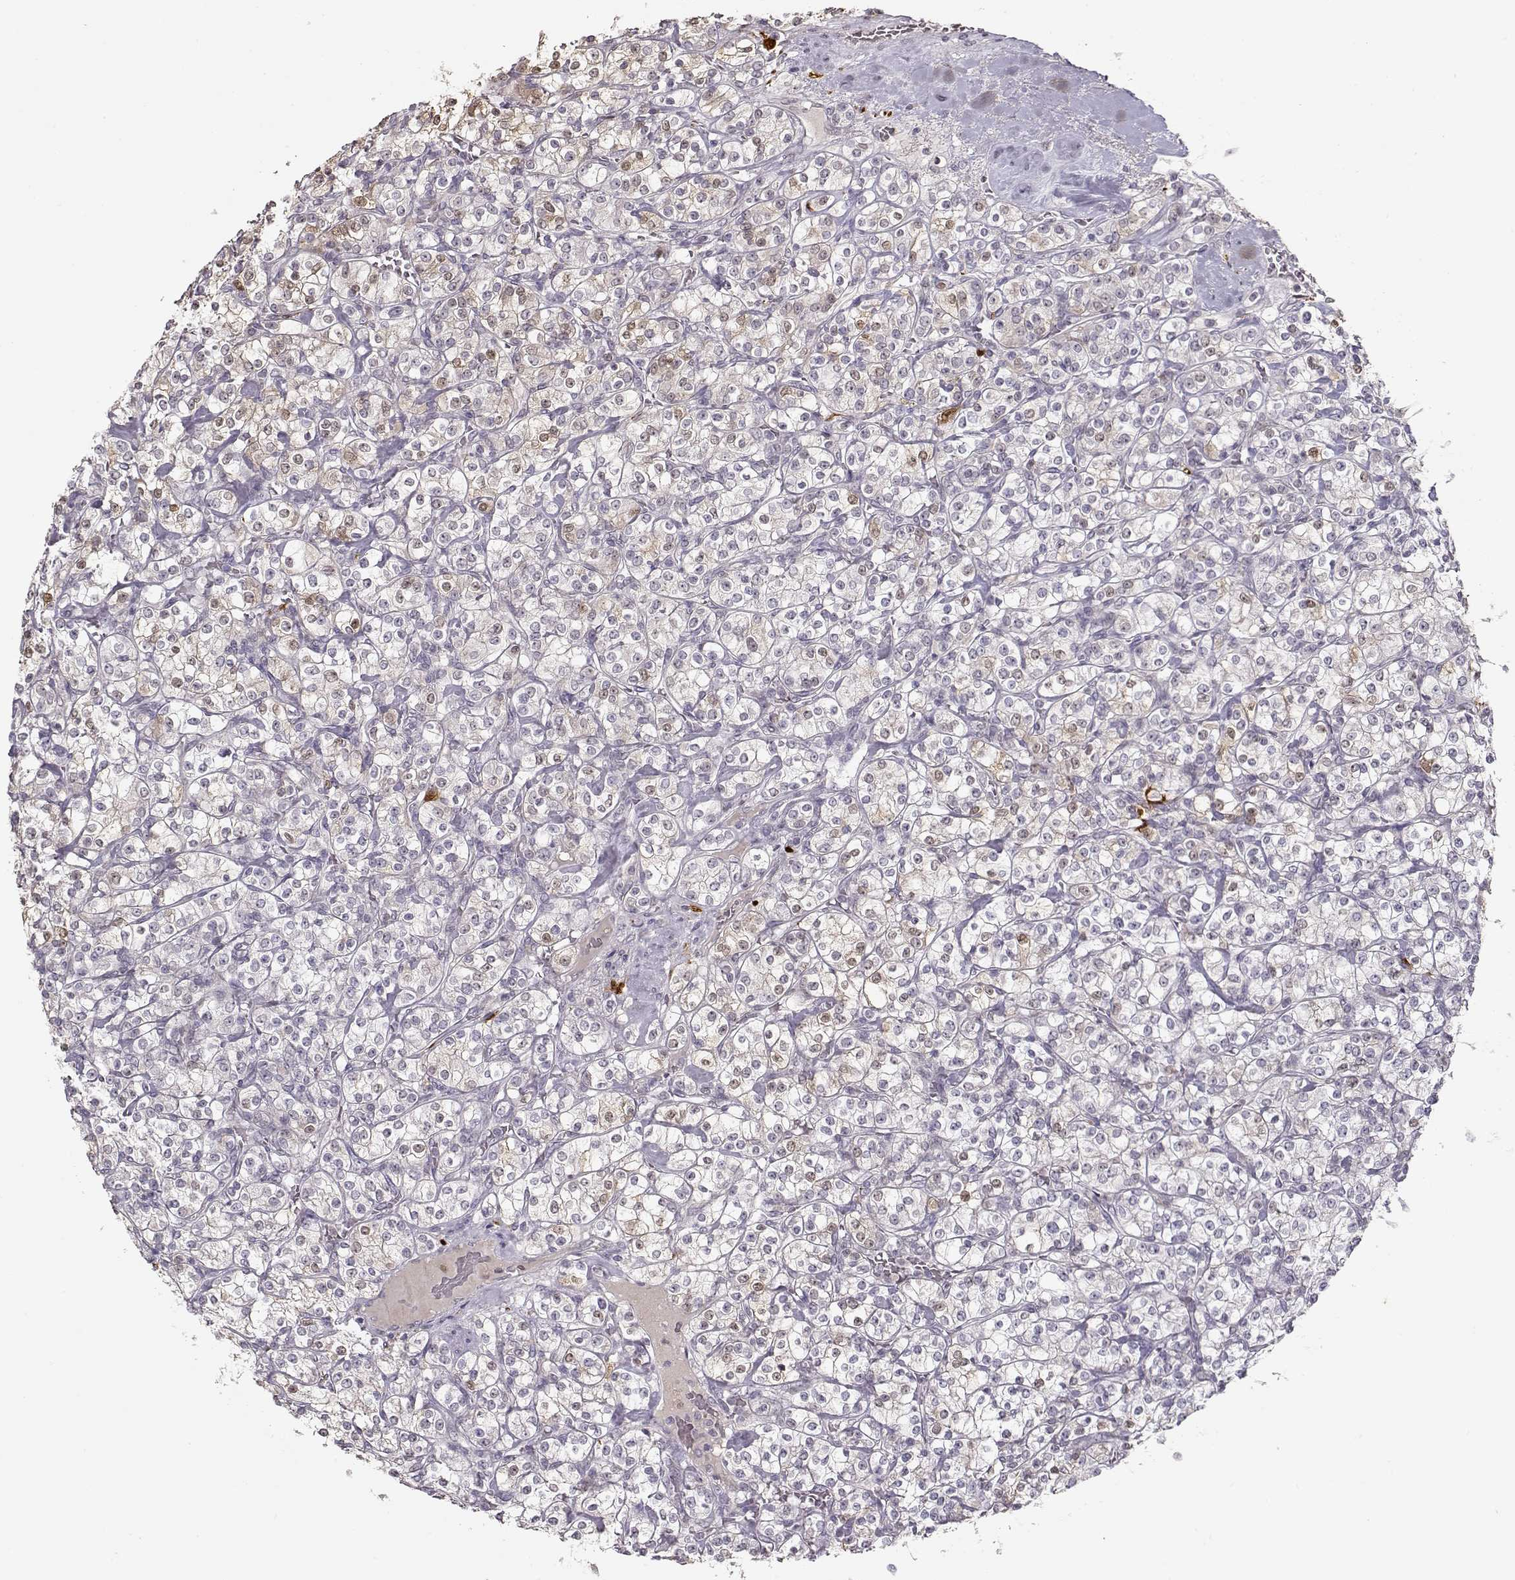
{"staining": {"intensity": "moderate", "quantity": "<25%", "location": "cytoplasmic/membranous"}, "tissue": "renal cancer", "cell_type": "Tumor cells", "image_type": "cancer", "snomed": [{"axis": "morphology", "description": "Adenocarcinoma, NOS"}, {"axis": "topography", "description": "Kidney"}], "caption": "Immunohistochemical staining of renal cancer (adenocarcinoma) reveals low levels of moderate cytoplasmic/membranous staining in about <25% of tumor cells.", "gene": "S100B", "patient": {"sex": "male", "age": 77}}